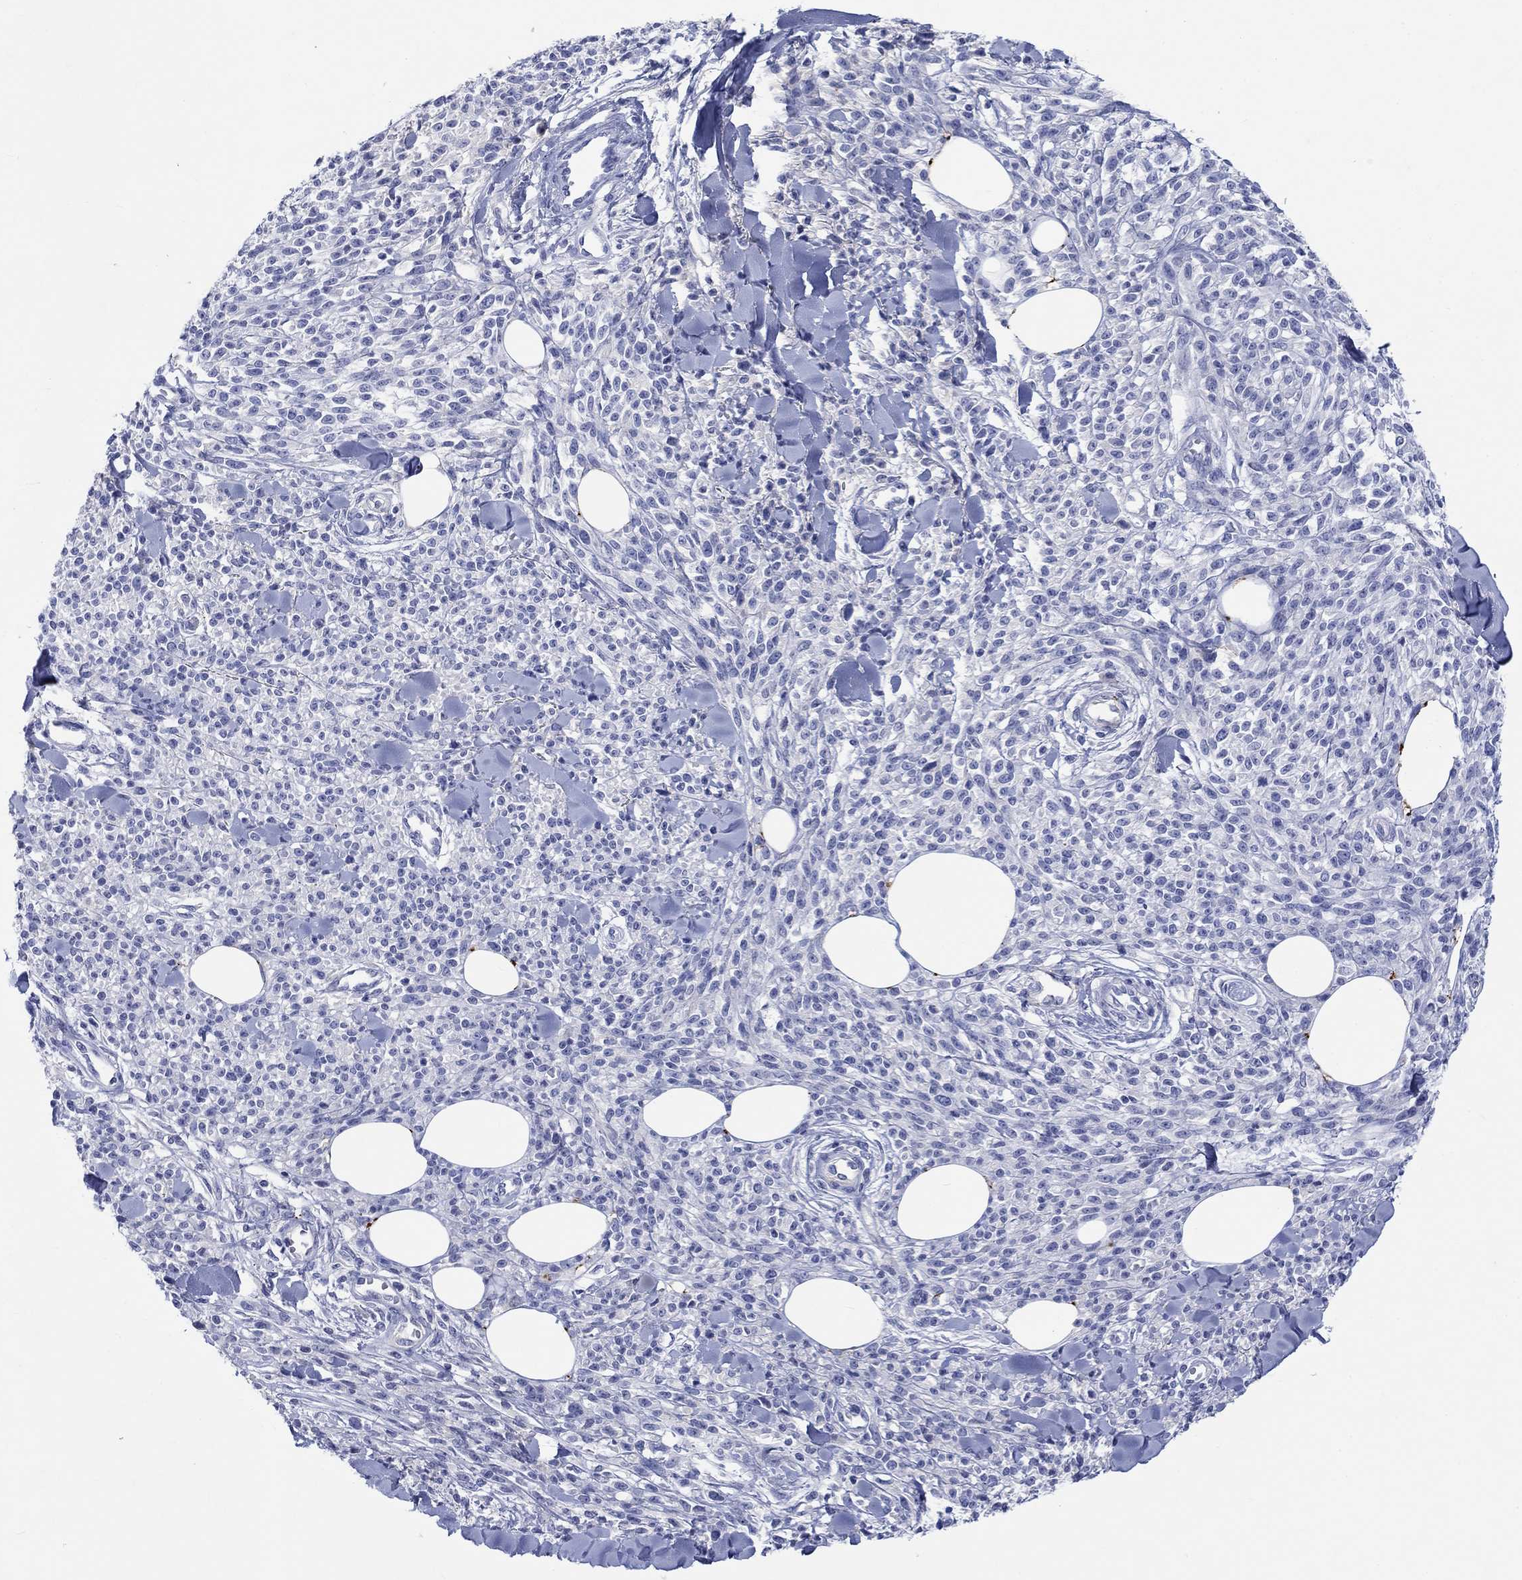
{"staining": {"intensity": "negative", "quantity": "none", "location": "none"}, "tissue": "melanoma", "cell_type": "Tumor cells", "image_type": "cancer", "snomed": [{"axis": "morphology", "description": "Malignant melanoma, NOS"}, {"axis": "topography", "description": "Skin"}, {"axis": "topography", "description": "Skin of trunk"}], "caption": "High magnification brightfield microscopy of melanoma stained with DAB (3,3'-diaminobenzidine) (brown) and counterstained with hematoxylin (blue): tumor cells show no significant staining. (Immunohistochemistry, brightfield microscopy, high magnification).", "gene": "CACNG3", "patient": {"sex": "male", "age": 74}}